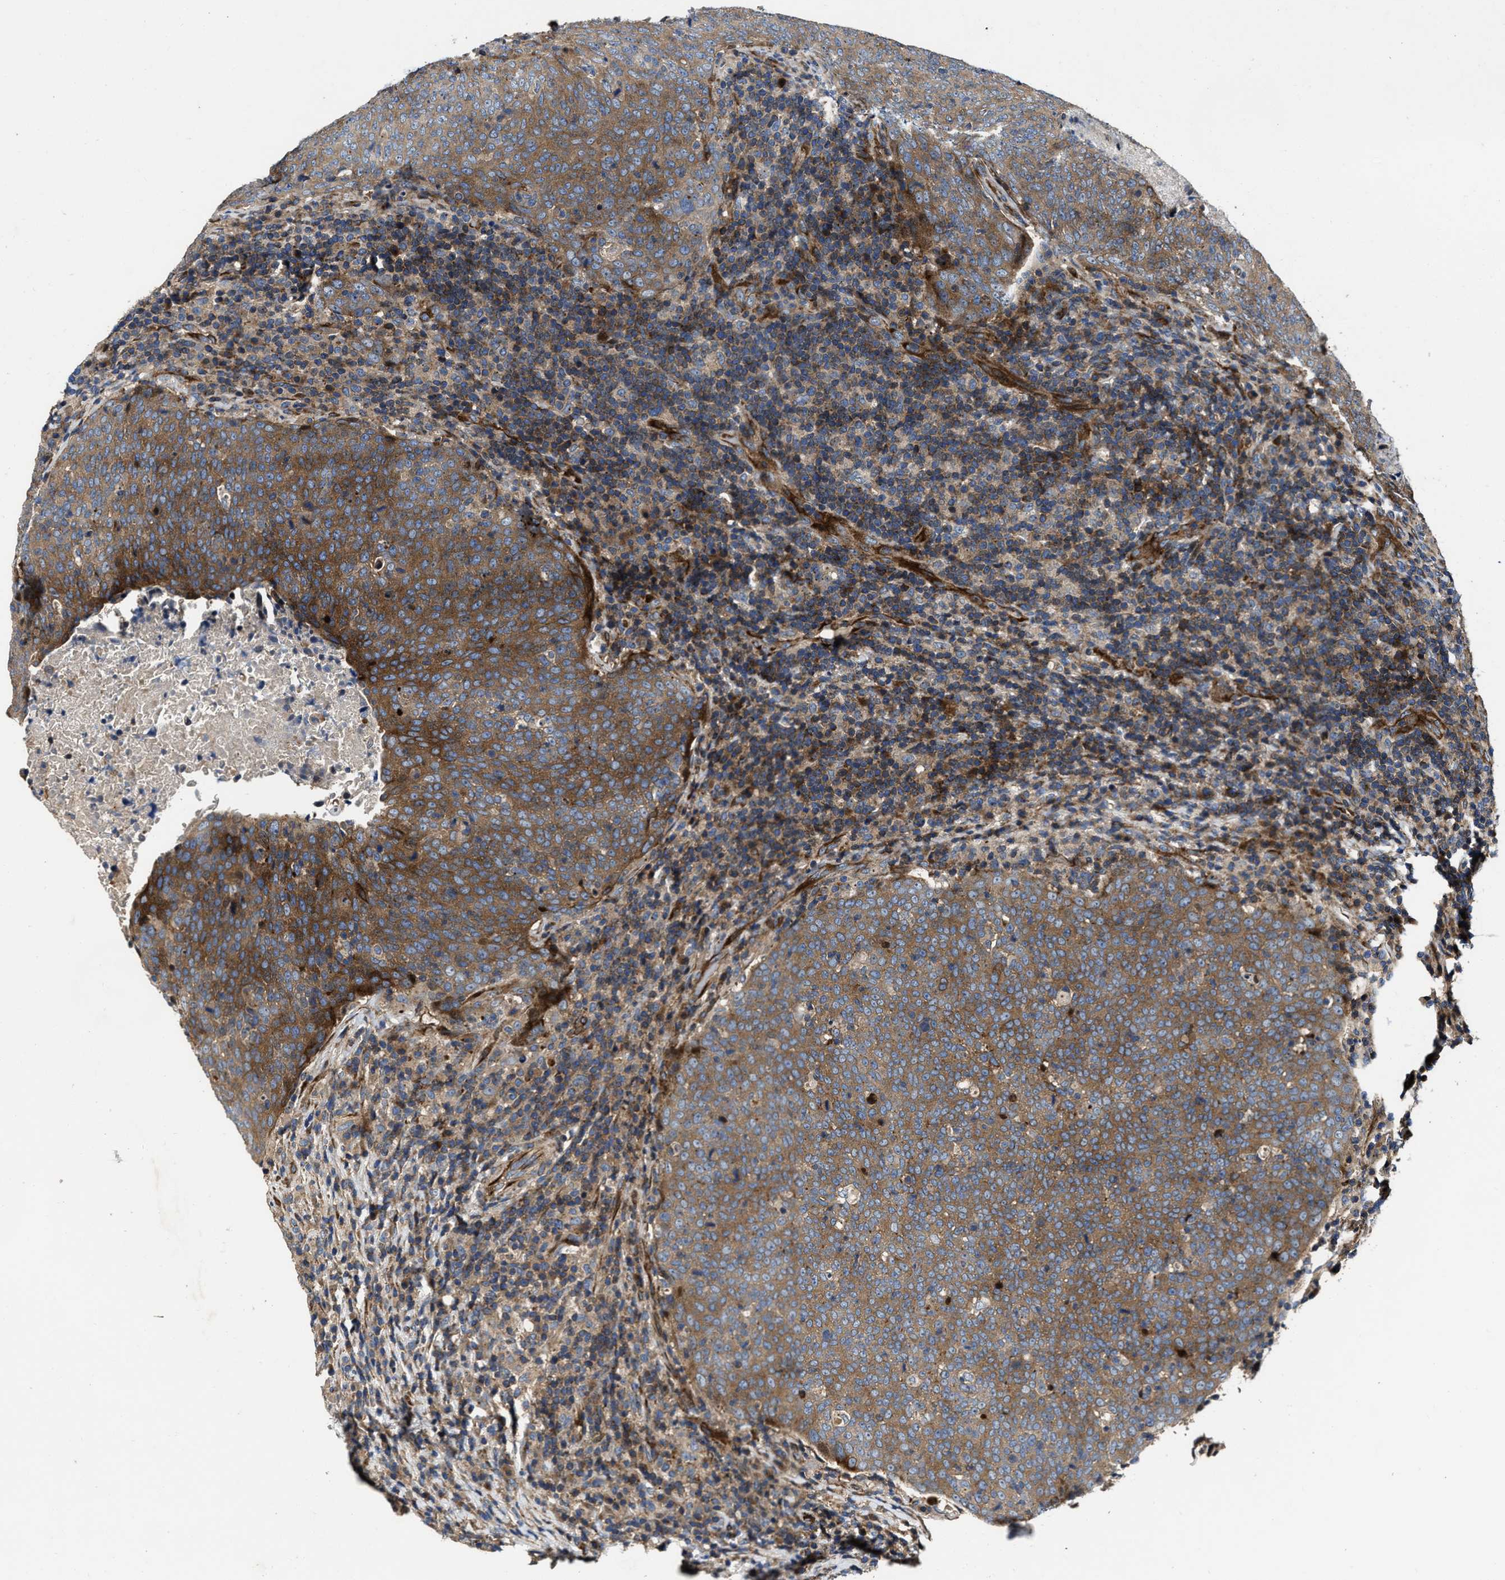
{"staining": {"intensity": "moderate", "quantity": ">75%", "location": "cytoplasmic/membranous"}, "tissue": "head and neck cancer", "cell_type": "Tumor cells", "image_type": "cancer", "snomed": [{"axis": "morphology", "description": "Squamous cell carcinoma, NOS"}, {"axis": "morphology", "description": "Squamous cell carcinoma, metastatic, NOS"}, {"axis": "topography", "description": "Lymph node"}, {"axis": "topography", "description": "Head-Neck"}], "caption": "A brown stain labels moderate cytoplasmic/membranous positivity of a protein in human head and neck cancer tumor cells. The staining was performed using DAB (3,3'-diaminobenzidine) to visualize the protein expression in brown, while the nuclei were stained in blue with hematoxylin (Magnification: 20x).", "gene": "PTAR1", "patient": {"sex": "male", "age": 62}}